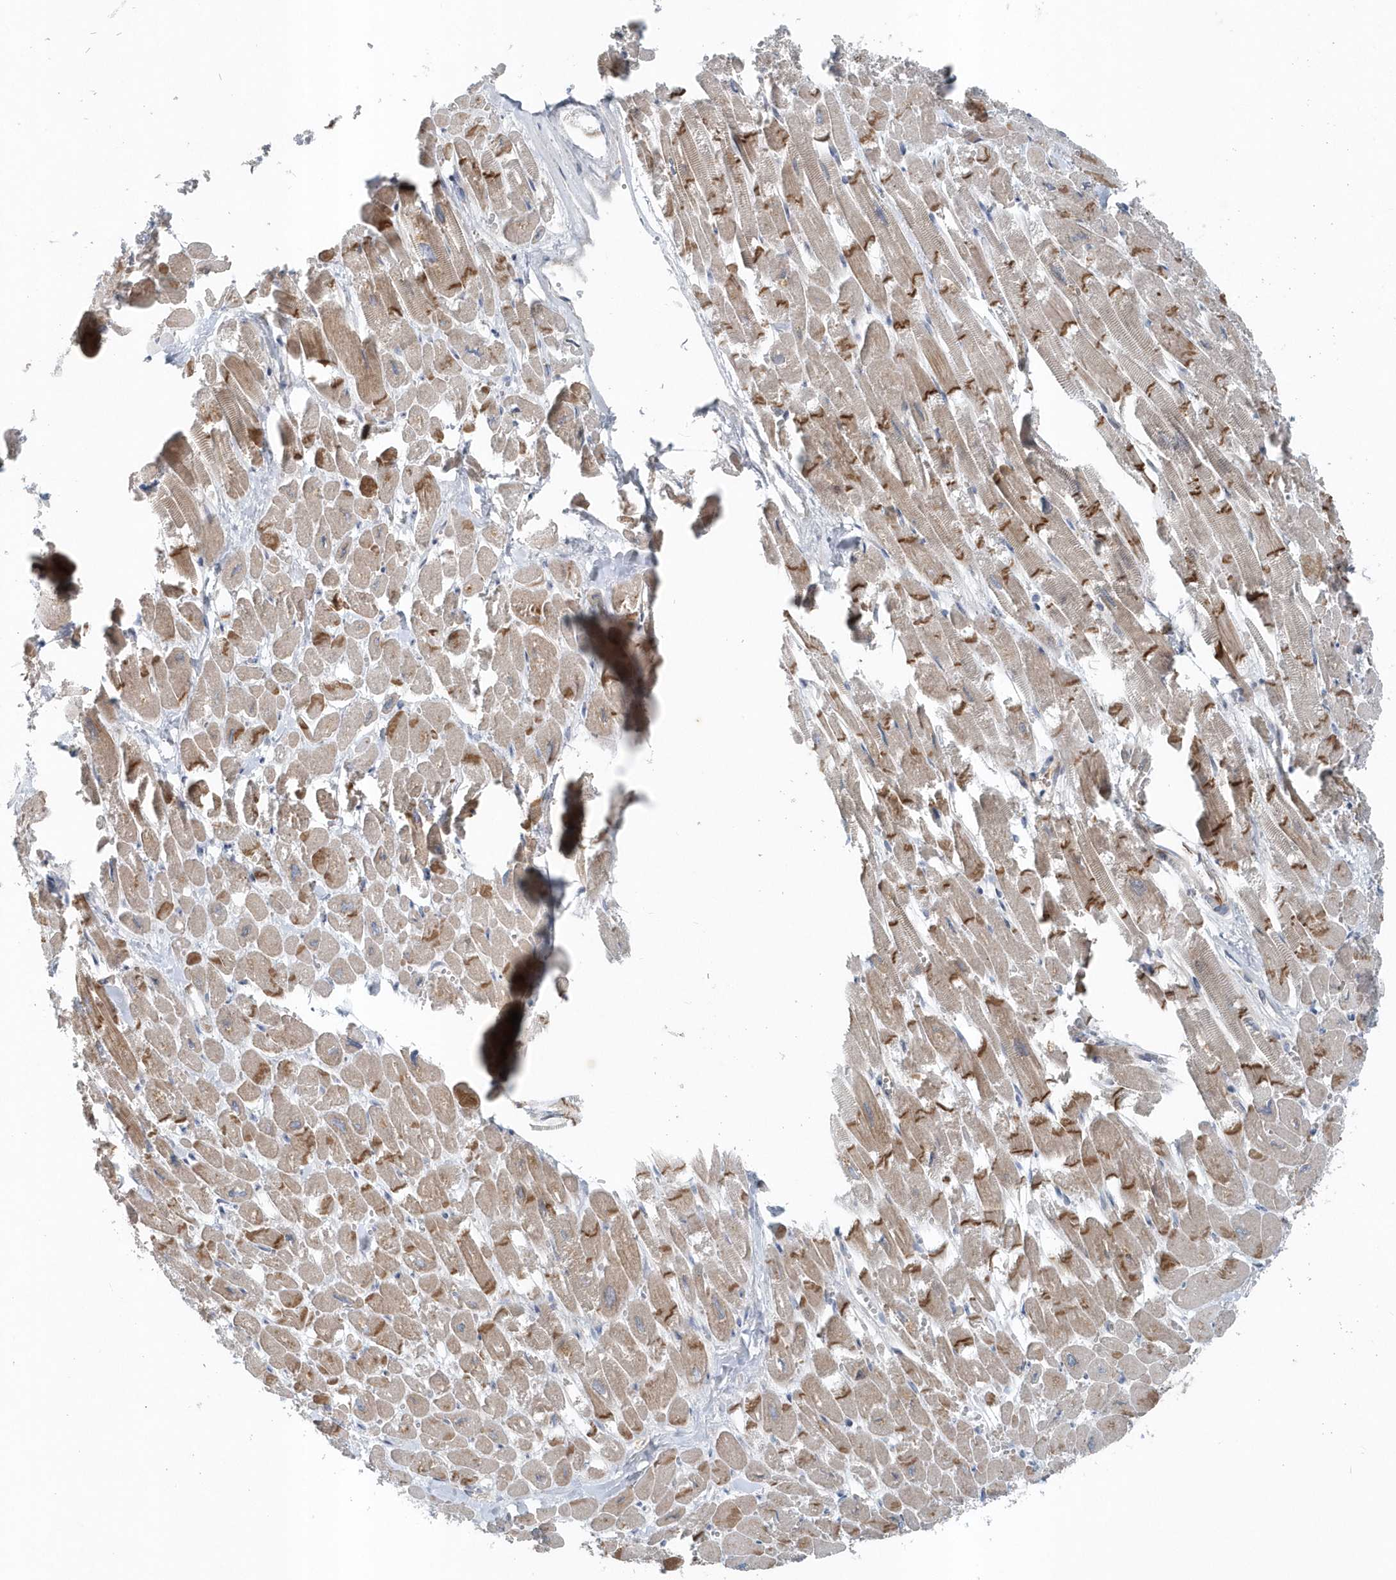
{"staining": {"intensity": "moderate", "quantity": "25%-75%", "location": "cytoplasmic/membranous"}, "tissue": "heart muscle", "cell_type": "Cardiomyocytes", "image_type": "normal", "snomed": [{"axis": "morphology", "description": "Normal tissue, NOS"}, {"axis": "topography", "description": "Heart"}], "caption": "An immunohistochemistry (IHC) micrograph of unremarkable tissue is shown. Protein staining in brown highlights moderate cytoplasmic/membranous positivity in heart muscle within cardiomyocytes. (Brightfield microscopy of DAB IHC at high magnification).", "gene": "MCC", "patient": {"sex": "male", "age": 54}}